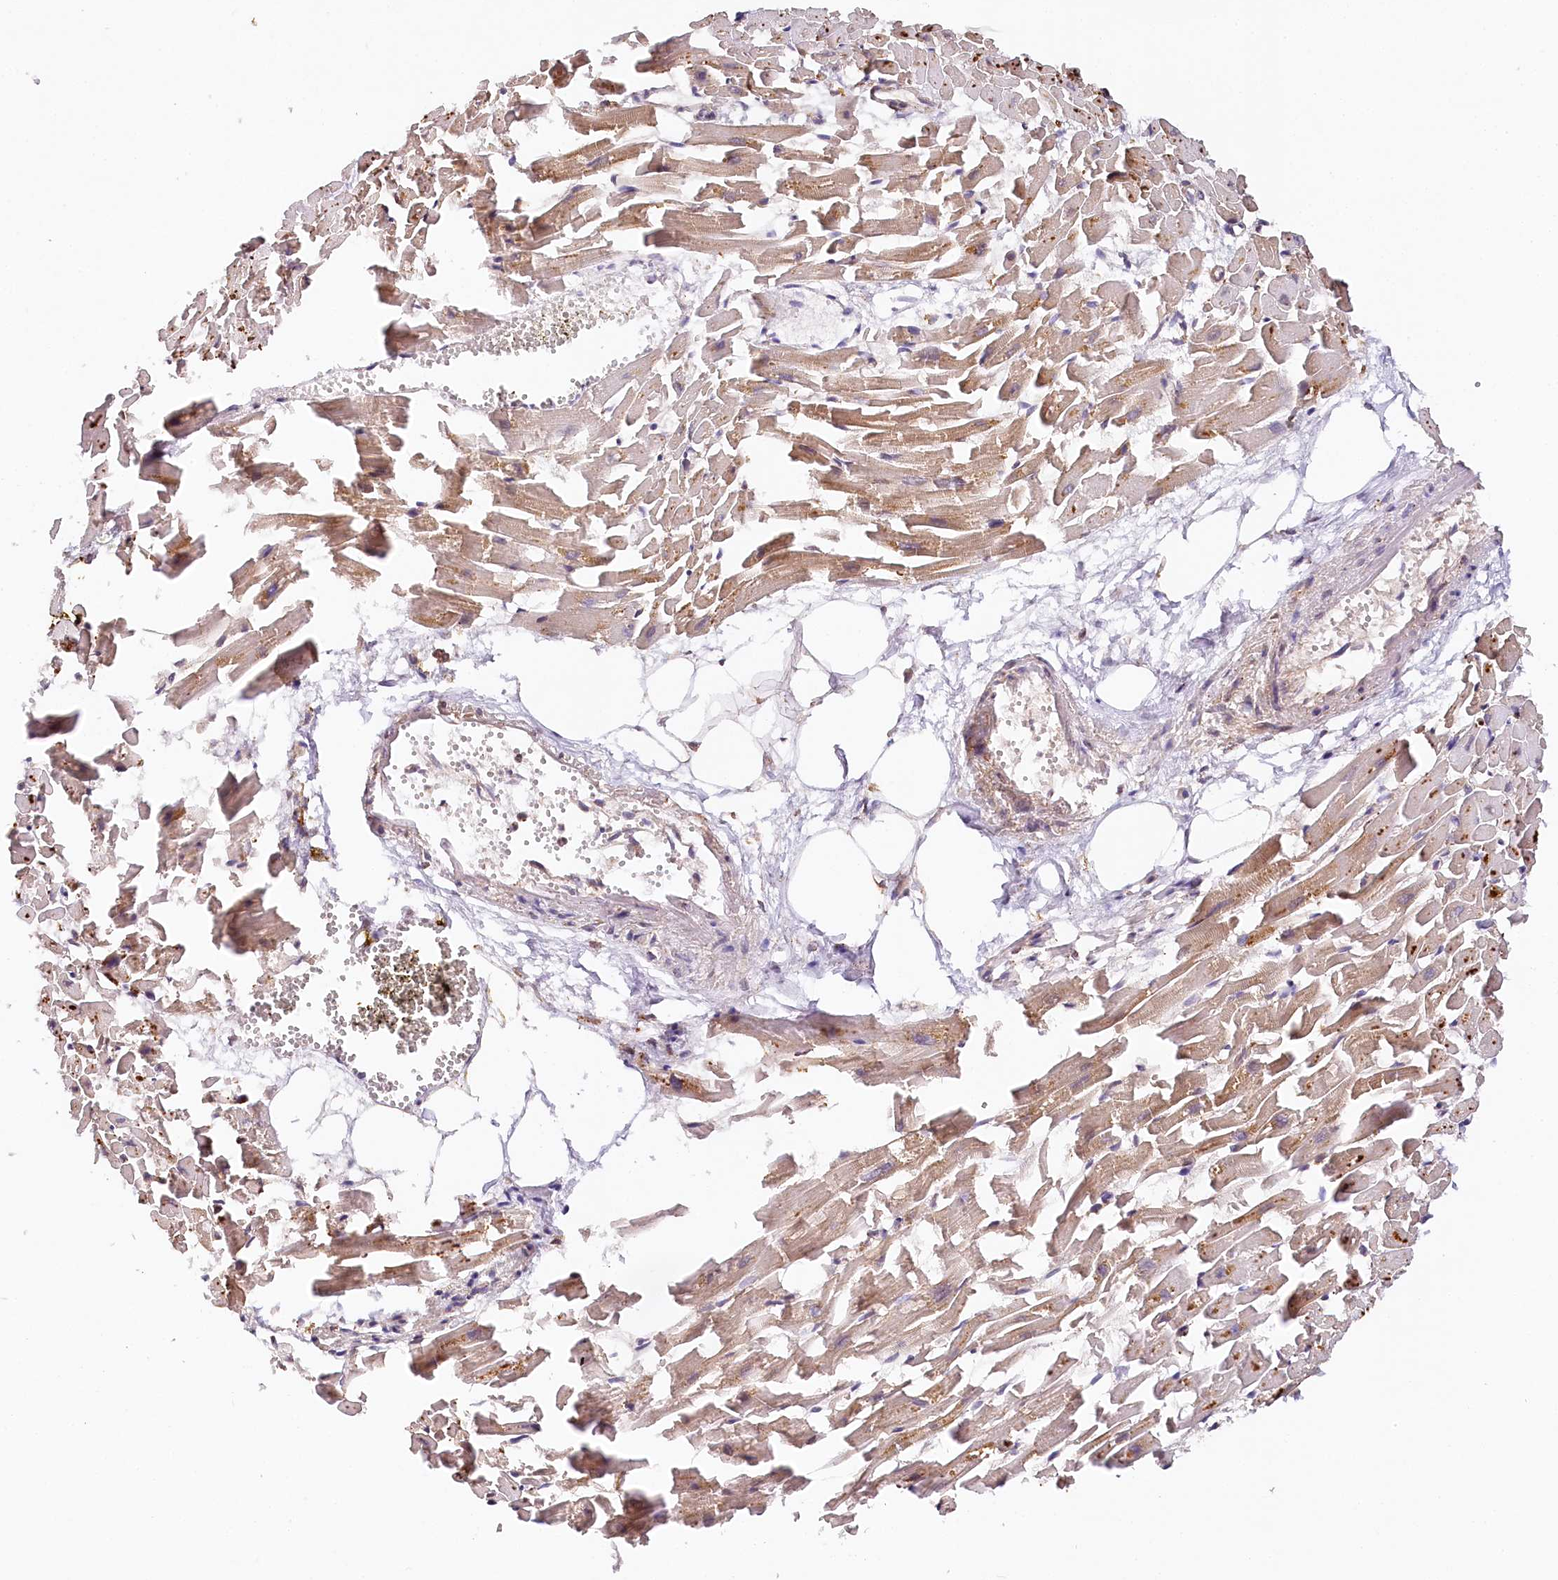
{"staining": {"intensity": "moderate", "quantity": ">75%", "location": "cytoplasmic/membranous"}, "tissue": "heart muscle", "cell_type": "Cardiomyocytes", "image_type": "normal", "snomed": [{"axis": "morphology", "description": "Normal tissue, NOS"}, {"axis": "topography", "description": "Heart"}], "caption": "An image showing moderate cytoplasmic/membranous expression in about >75% of cardiomyocytes in unremarkable heart muscle, as visualized by brown immunohistochemical staining.", "gene": "VEGFA", "patient": {"sex": "female", "age": 64}}